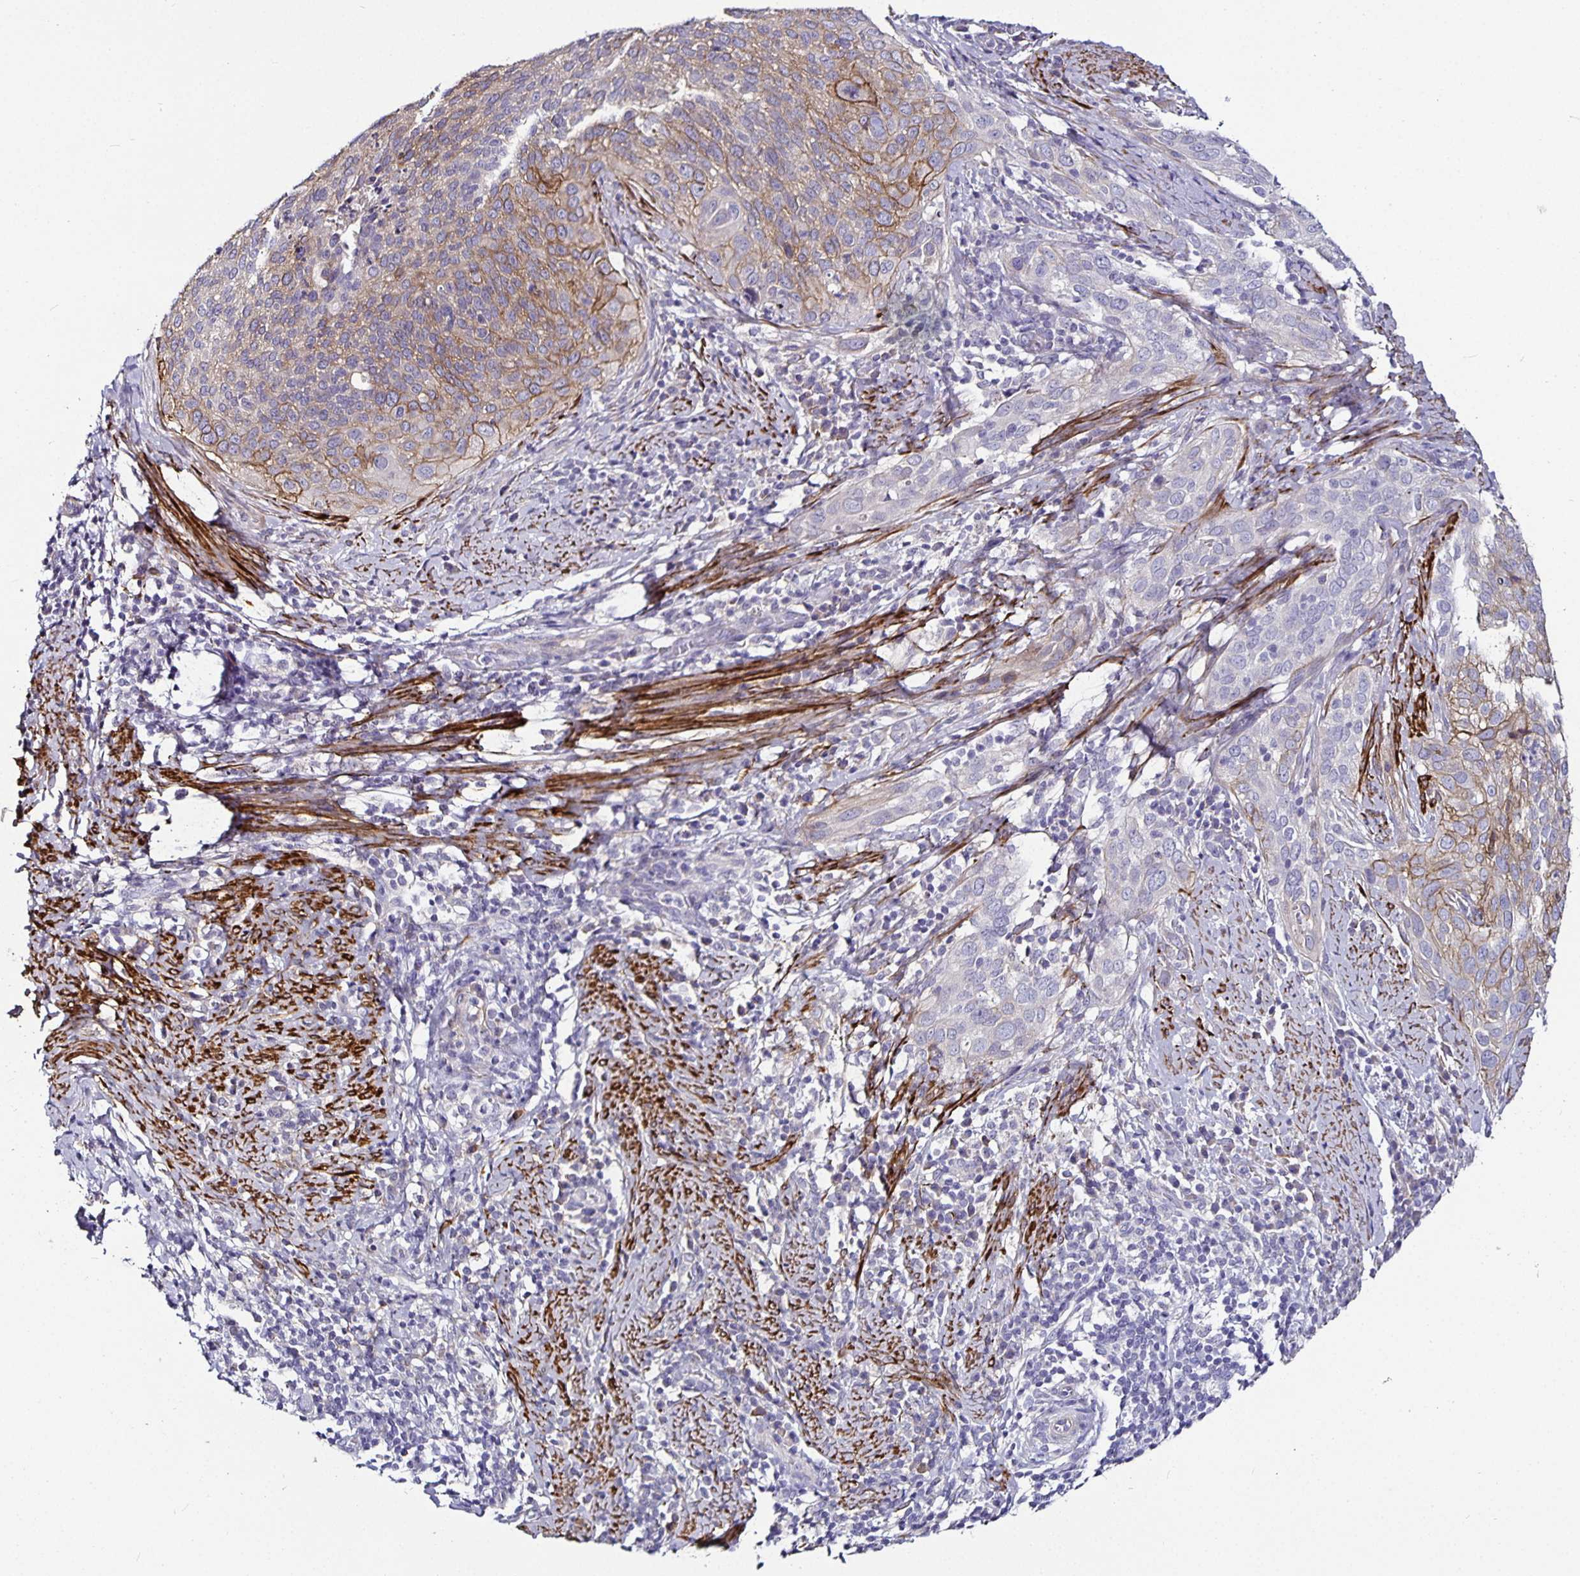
{"staining": {"intensity": "moderate", "quantity": "<25%", "location": "cytoplasmic/membranous"}, "tissue": "cervical cancer", "cell_type": "Tumor cells", "image_type": "cancer", "snomed": [{"axis": "morphology", "description": "Squamous cell carcinoma, NOS"}, {"axis": "topography", "description": "Cervix"}], "caption": "Cervical squamous cell carcinoma stained with immunohistochemistry (IHC) shows moderate cytoplasmic/membranous expression in about <25% of tumor cells.", "gene": "CA12", "patient": {"sex": "female", "age": 38}}